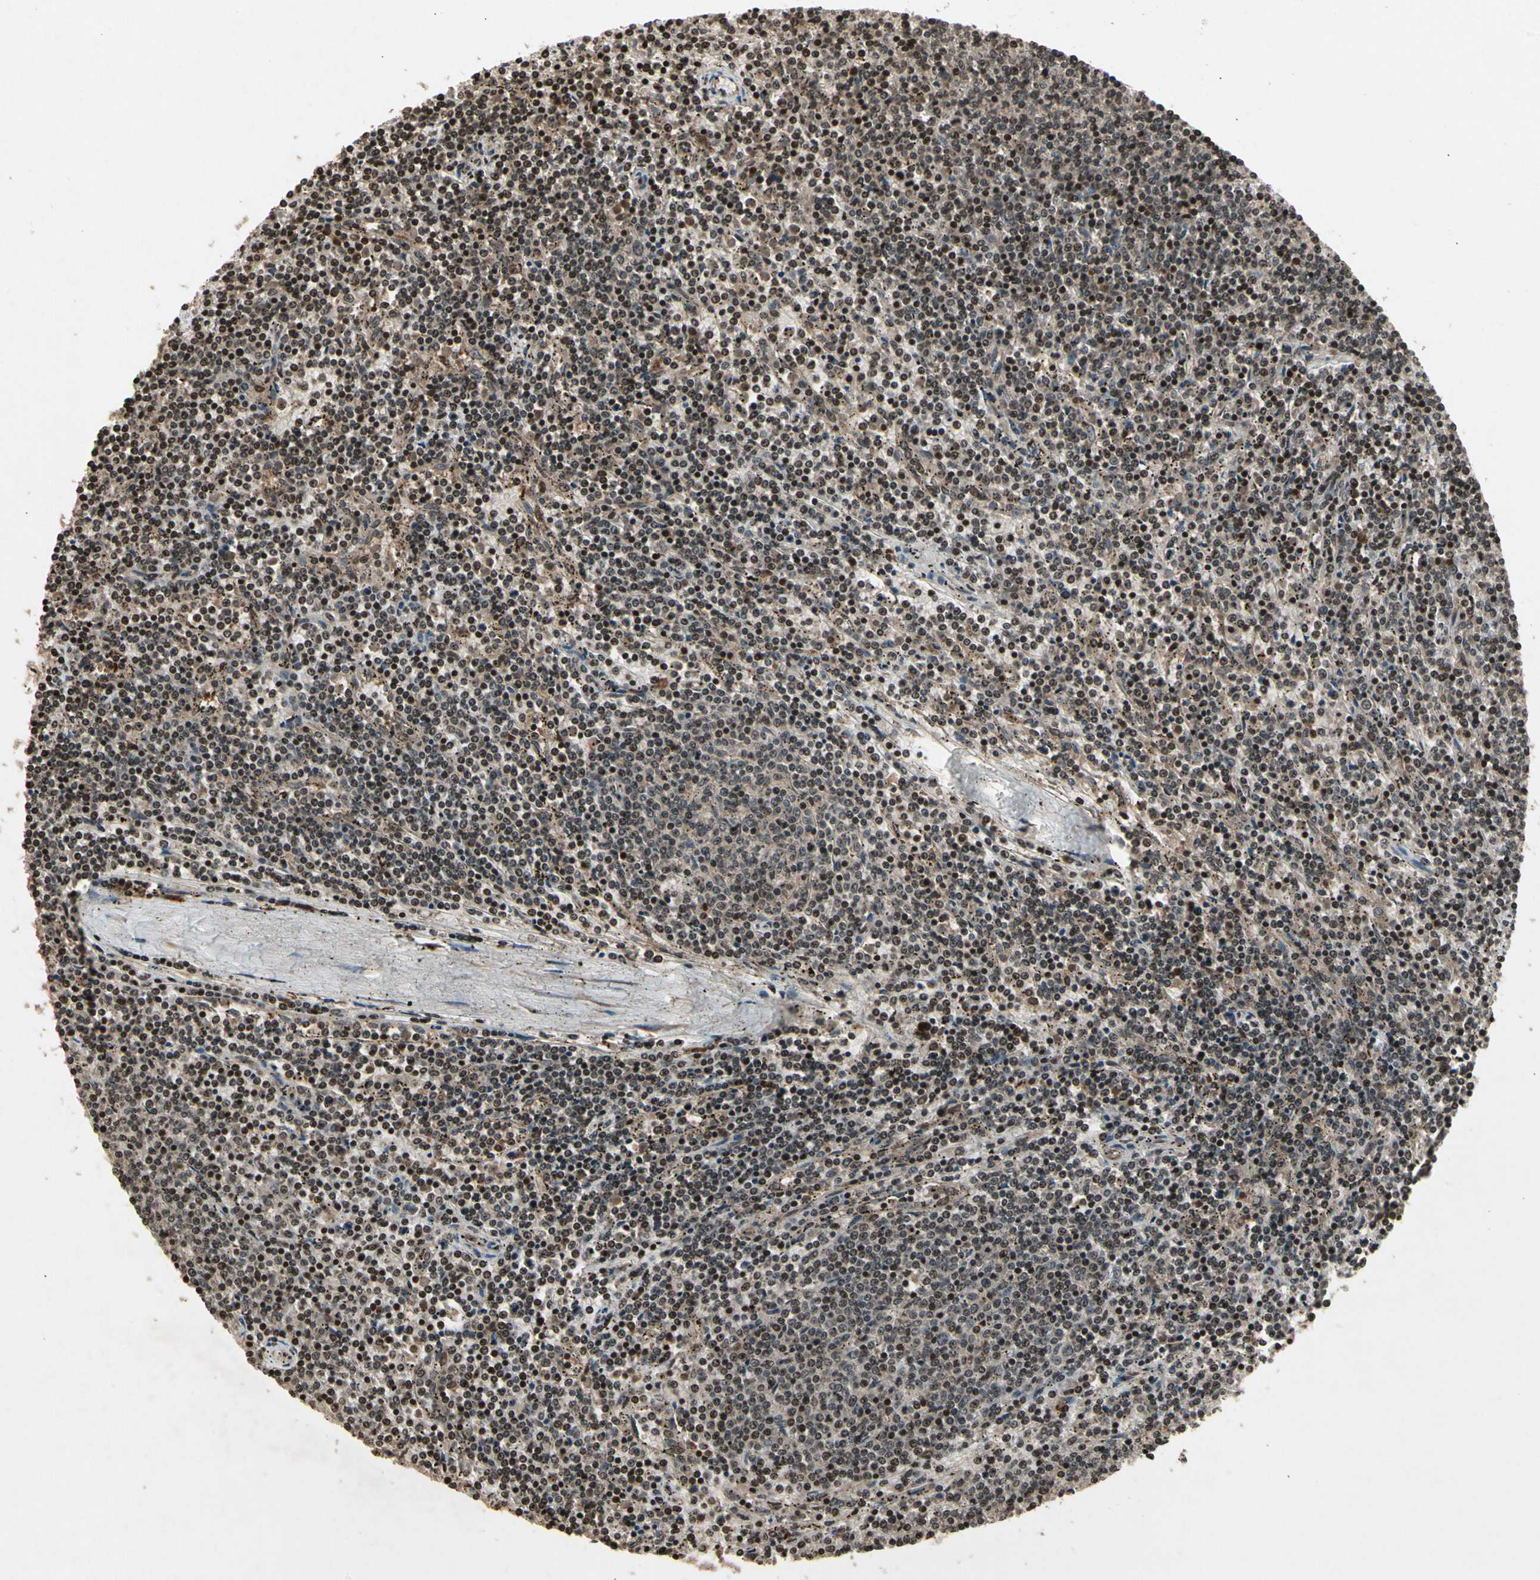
{"staining": {"intensity": "strong", "quantity": "25%-75%", "location": "nuclear"}, "tissue": "lymphoma", "cell_type": "Tumor cells", "image_type": "cancer", "snomed": [{"axis": "morphology", "description": "Malignant lymphoma, non-Hodgkin's type, Low grade"}, {"axis": "topography", "description": "Spleen"}], "caption": "Human malignant lymphoma, non-Hodgkin's type (low-grade) stained with a brown dye demonstrates strong nuclear positive positivity in about 25%-75% of tumor cells.", "gene": "GLRX", "patient": {"sex": "female", "age": 50}}